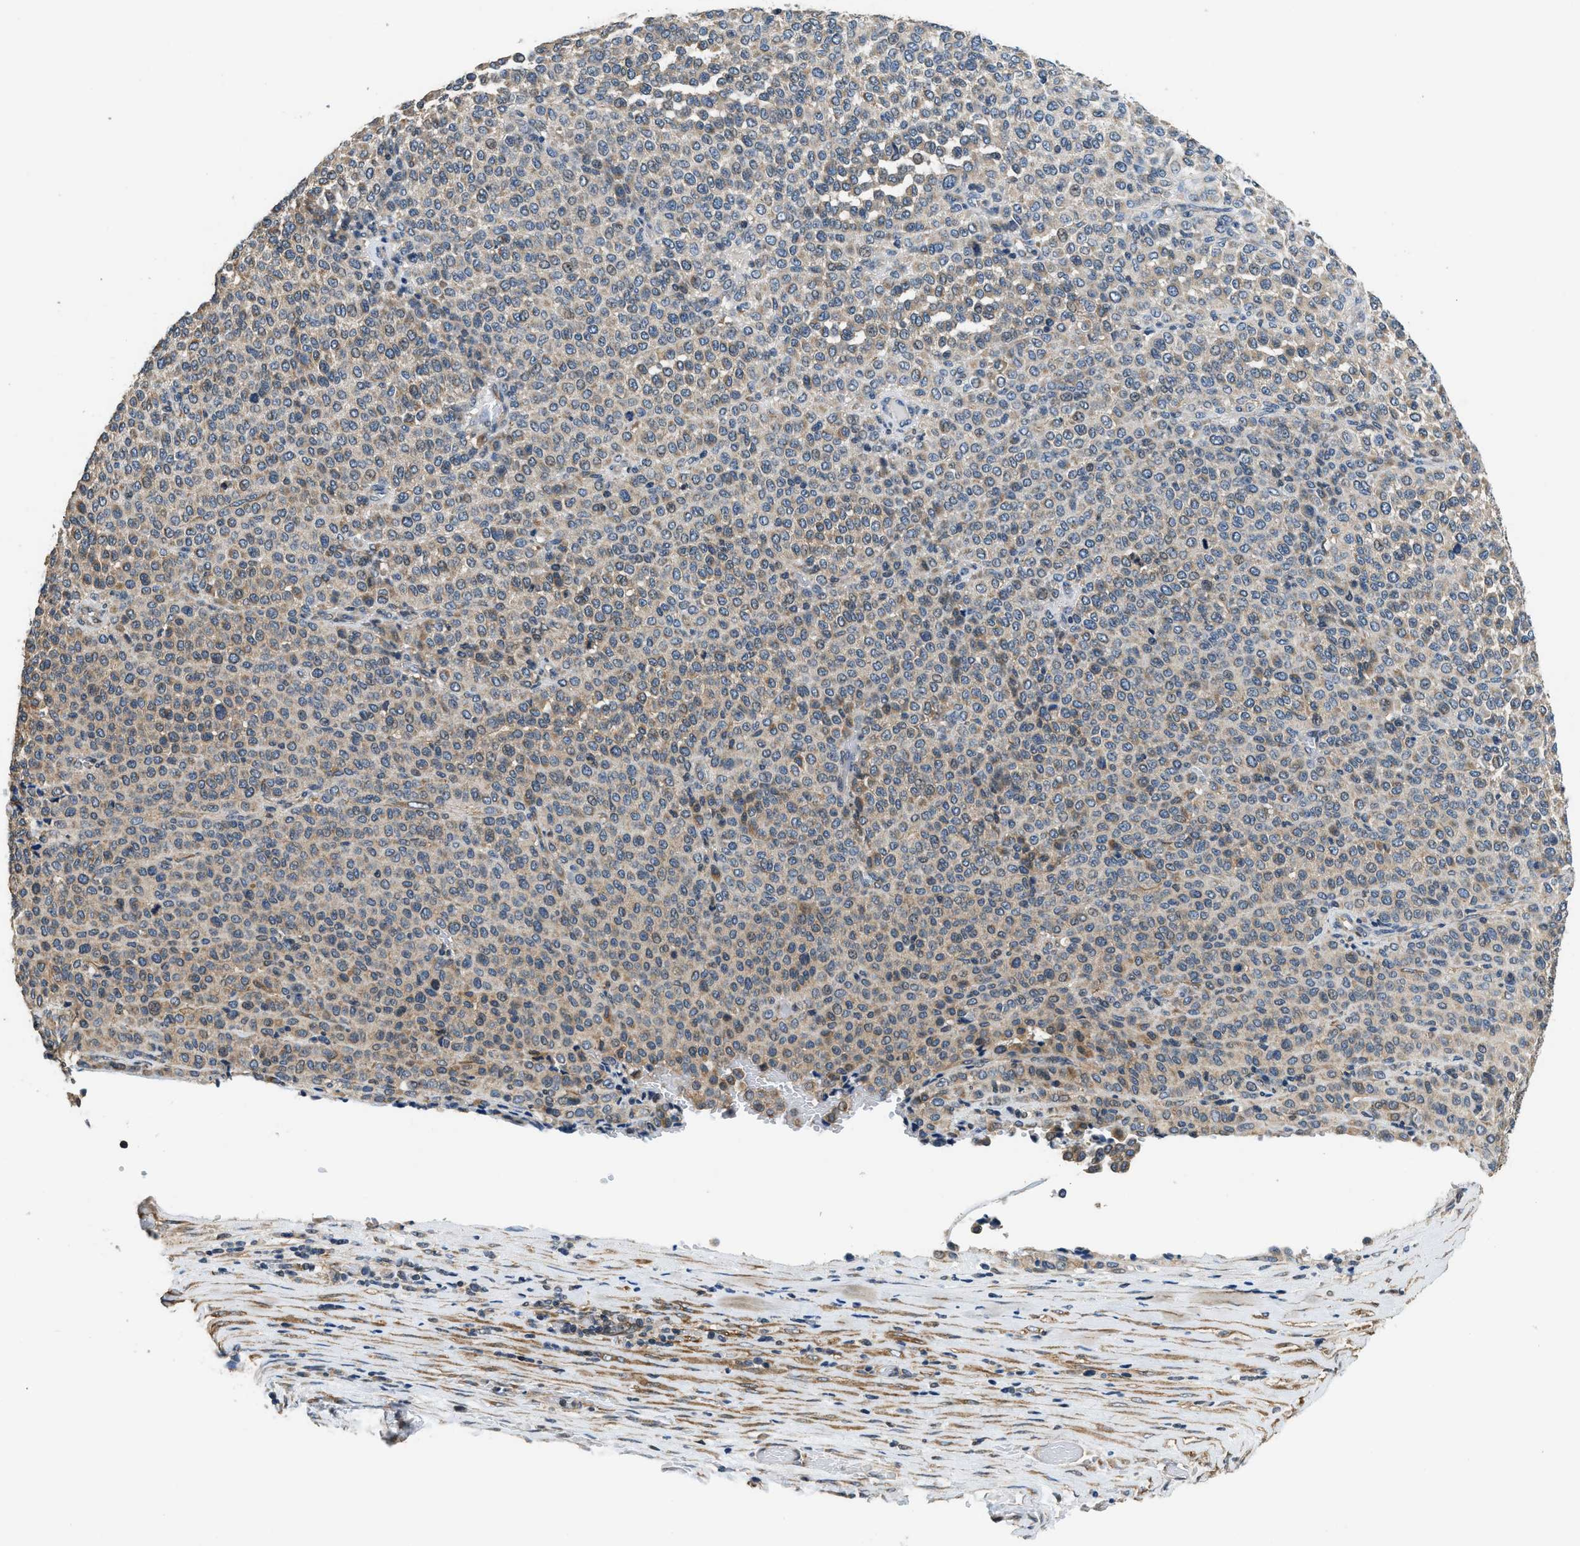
{"staining": {"intensity": "weak", "quantity": ">75%", "location": "cytoplasmic/membranous"}, "tissue": "melanoma", "cell_type": "Tumor cells", "image_type": "cancer", "snomed": [{"axis": "morphology", "description": "Malignant melanoma, Metastatic site"}, {"axis": "topography", "description": "Pancreas"}], "caption": "This histopathology image reveals IHC staining of human melanoma, with low weak cytoplasmic/membranous expression in approximately >75% of tumor cells.", "gene": "SSH2", "patient": {"sex": "female", "age": 30}}